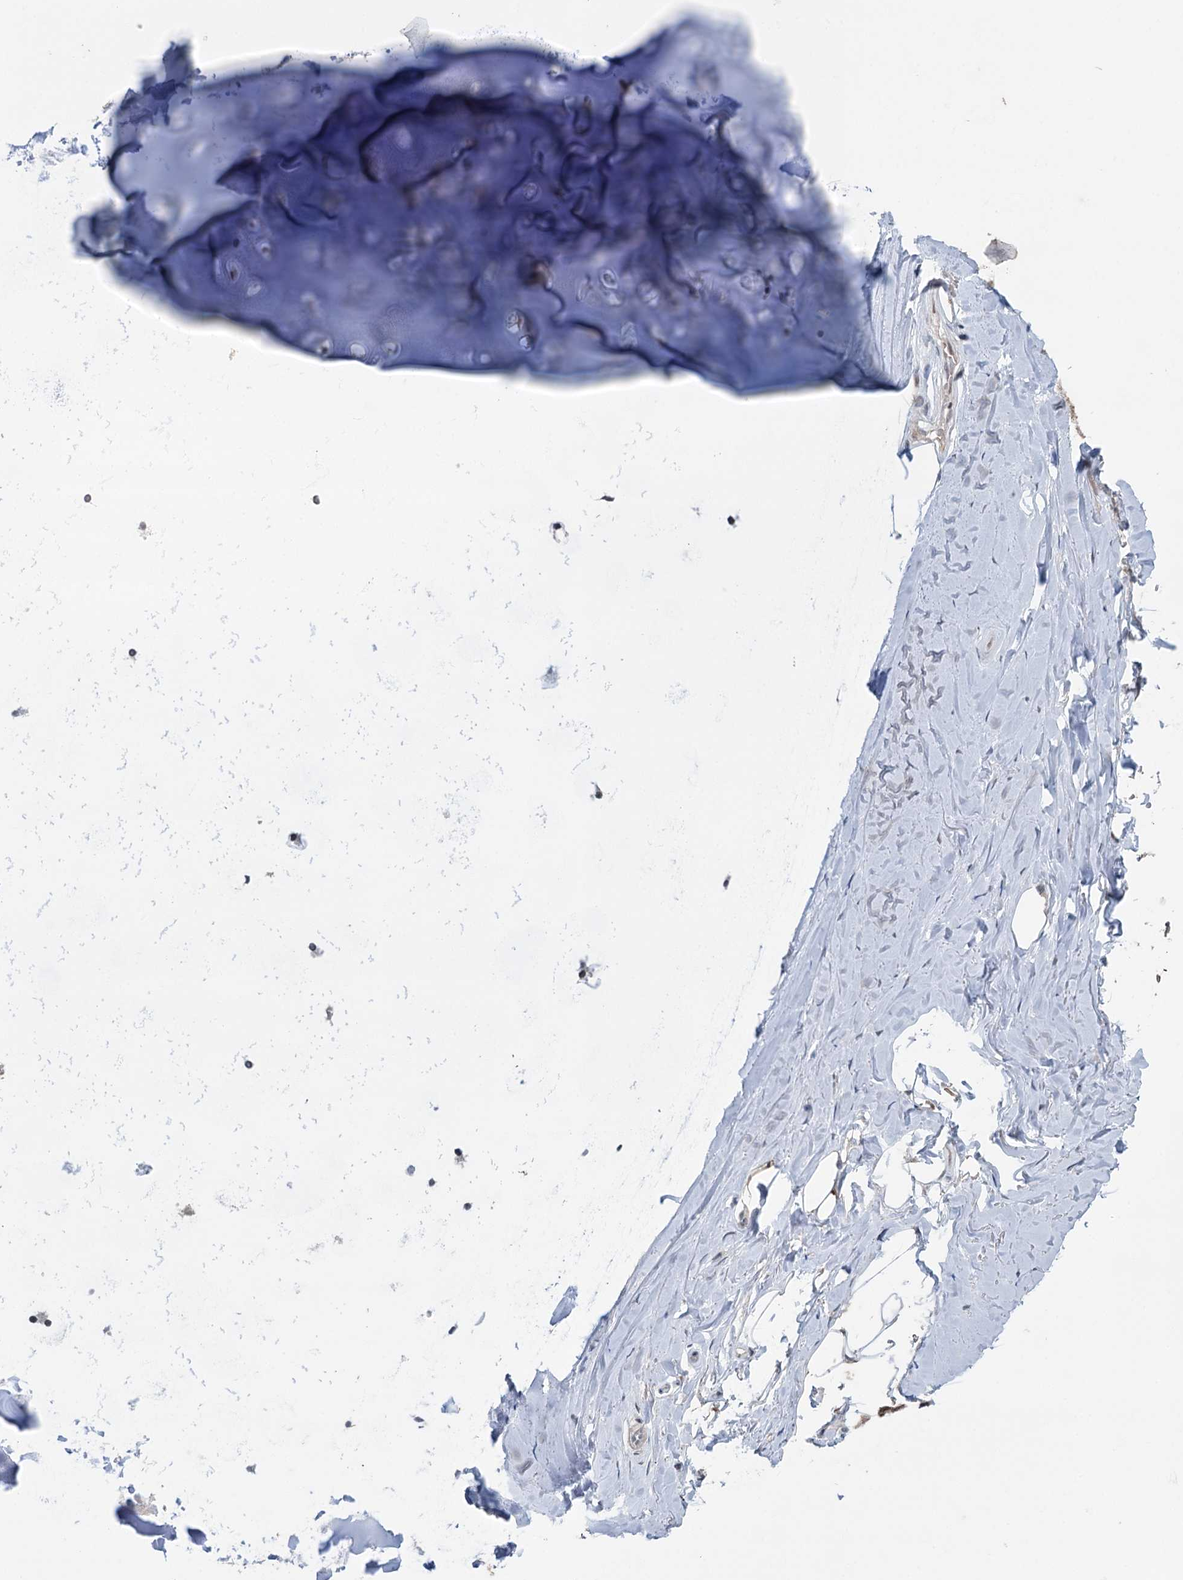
{"staining": {"intensity": "weak", "quantity": "25%-75%", "location": "nuclear"}, "tissue": "adipose tissue", "cell_type": "Adipocytes", "image_type": "normal", "snomed": [{"axis": "morphology", "description": "Normal tissue, NOS"}, {"axis": "topography", "description": "Lymph node"}, {"axis": "topography", "description": "Bronchus"}], "caption": "IHC histopathology image of benign adipose tissue: adipose tissue stained using immunohistochemistry displays low levels of weak protein expression localized specifically in the nuclear of adipocytes, appearing as a nuclear brown color.", "gene": "FAM53A", "patient": {"sex": "male", "age": 63}}